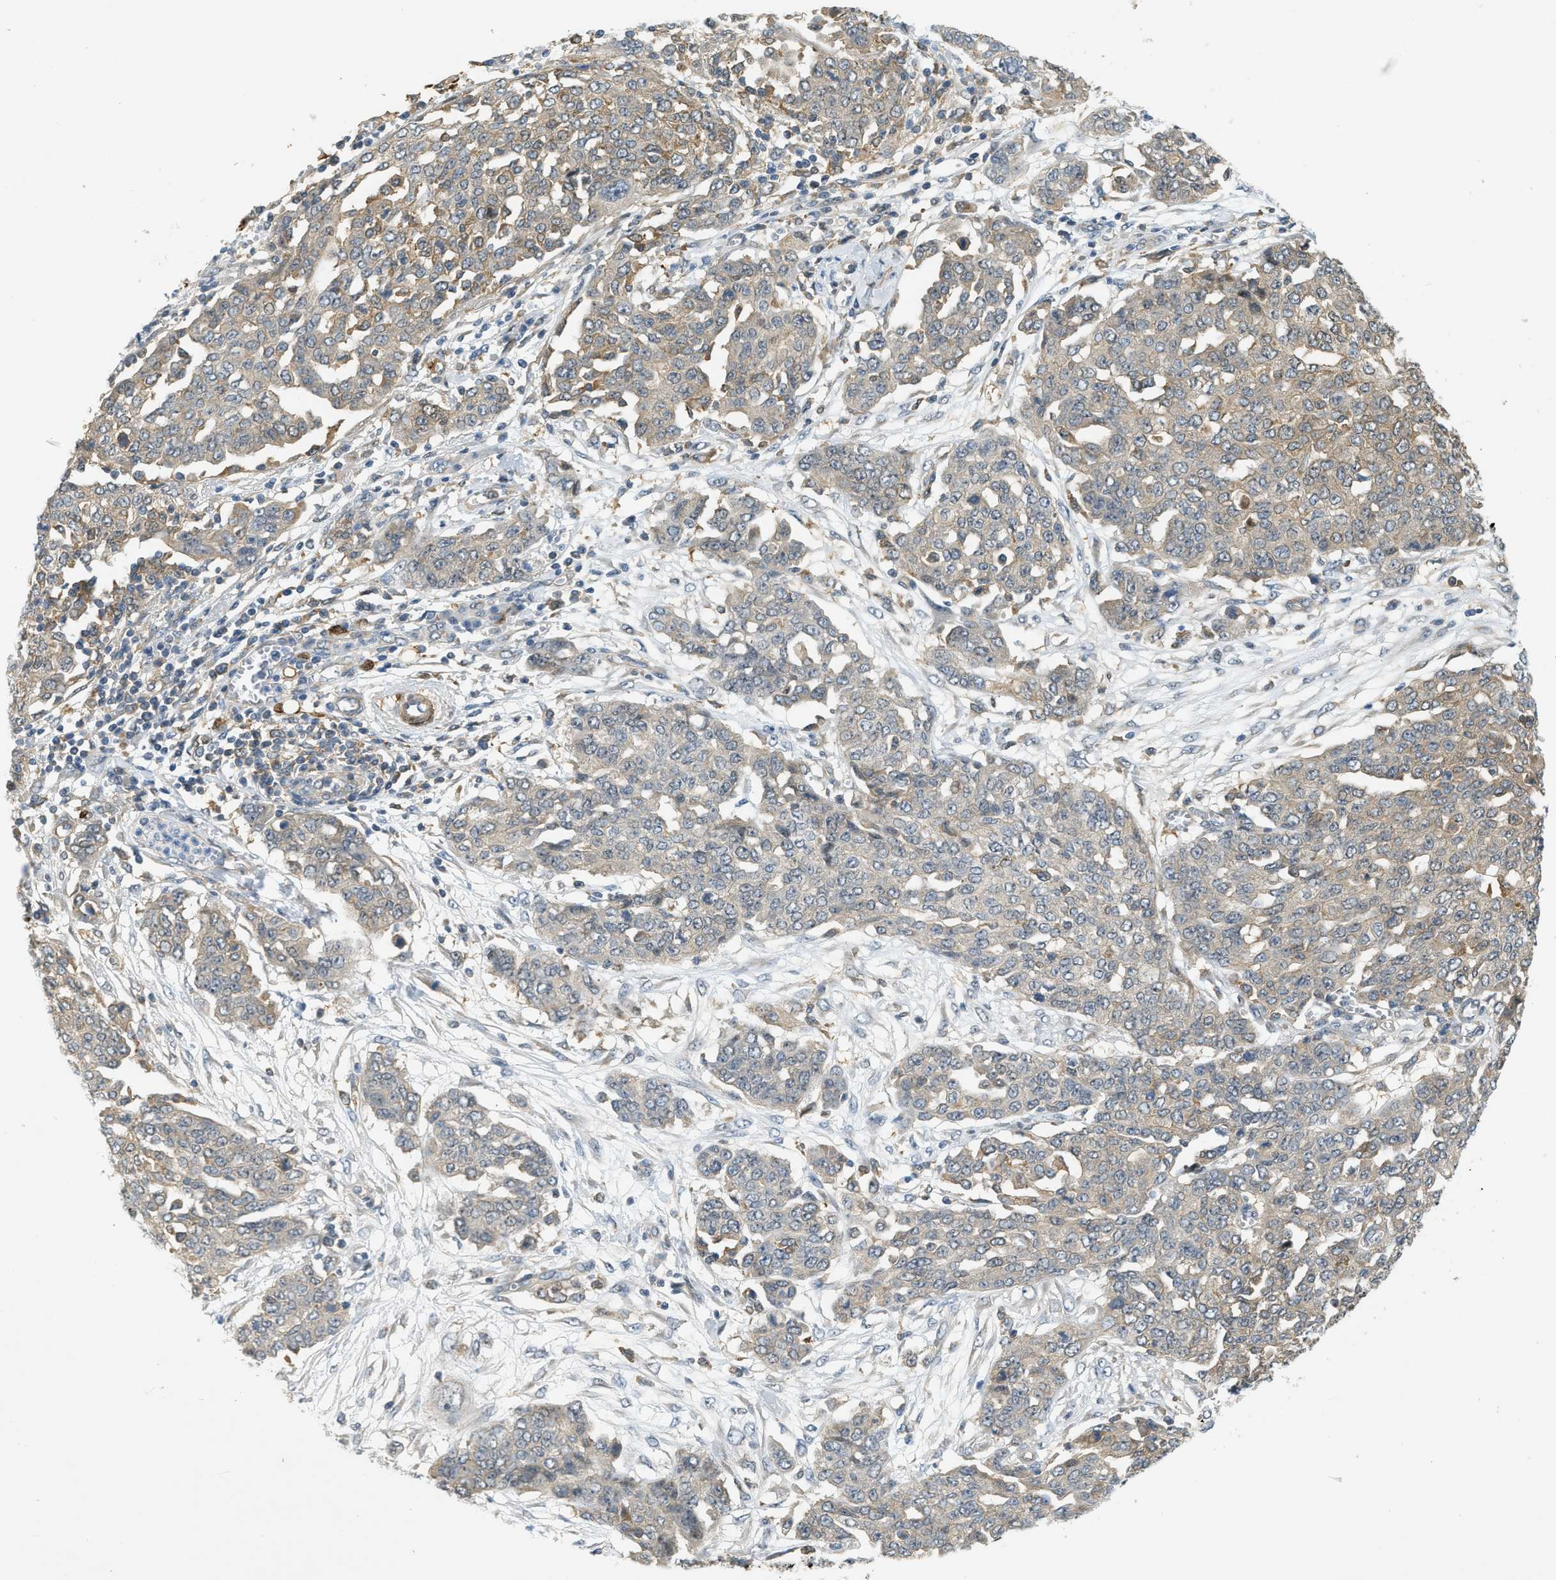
{"staining": {"intensity": "weak", "quantity": "<25%", "location": "cytoplasmic/membranous"}, "tissue": "ovarian cancer", "cell_type": "Tumor cells", "image_type": "cancer", "snomed": [{"axis": "morphology", "description": "Cystadenocarcinoma, serous, NOS"}, {"axis": "topography", "description": "Soft tissue"}, {"axis": "topography", "description": "Ovary"}], "caption": "Ovarian cancer was stained to show a protein in brown. There is no significant positivity in tumor cells.", "gene": "PDCL3", "patient": {"sex": "female", "age": 57}}